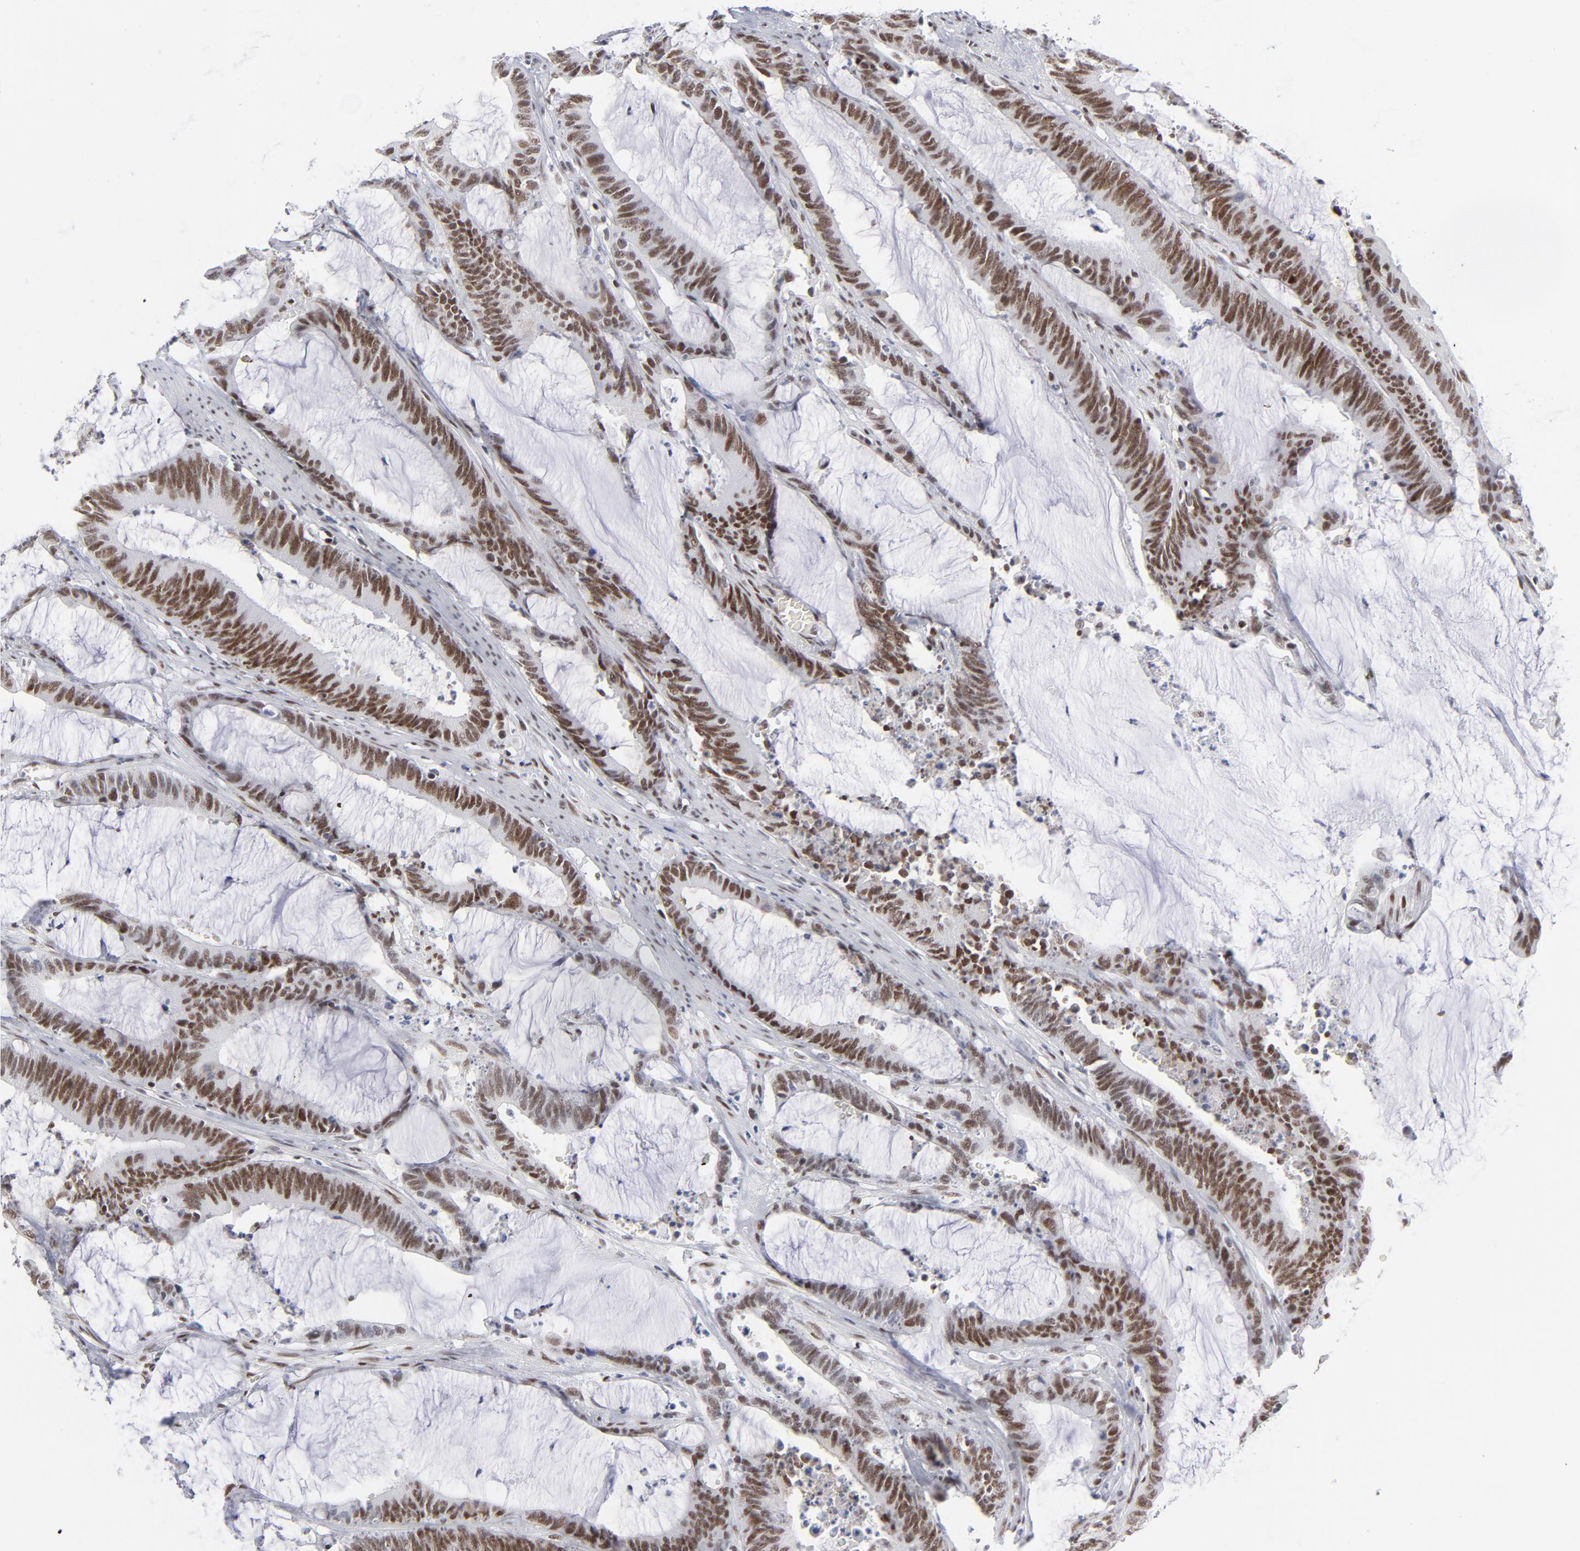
{"staining": {"intensity": "moderate", "quantity": ">75%", "location": "nuclear"}, "tissue": "colorectal cancer", "cell_type": "Tumor cells", "image_type": "cancer", "snomed": [{"axis": "morphology", "description": "Adenocarcinoma, NOS"}, {"axis": "topography", "description": "Rectum"}], "caption": "Immunohistochemistry staining of colorectal cancer, which displays medium levels of moderate nuclear positivity in about >75% of tumor cells indicating moderate nuclear protein expression. The staining was performed using DAB (brown) for protein detection and nuclei were counterstained in hematoxylin (blue).", "gene": "ATF2", "patient": {"sex": "female", "age": 66}}